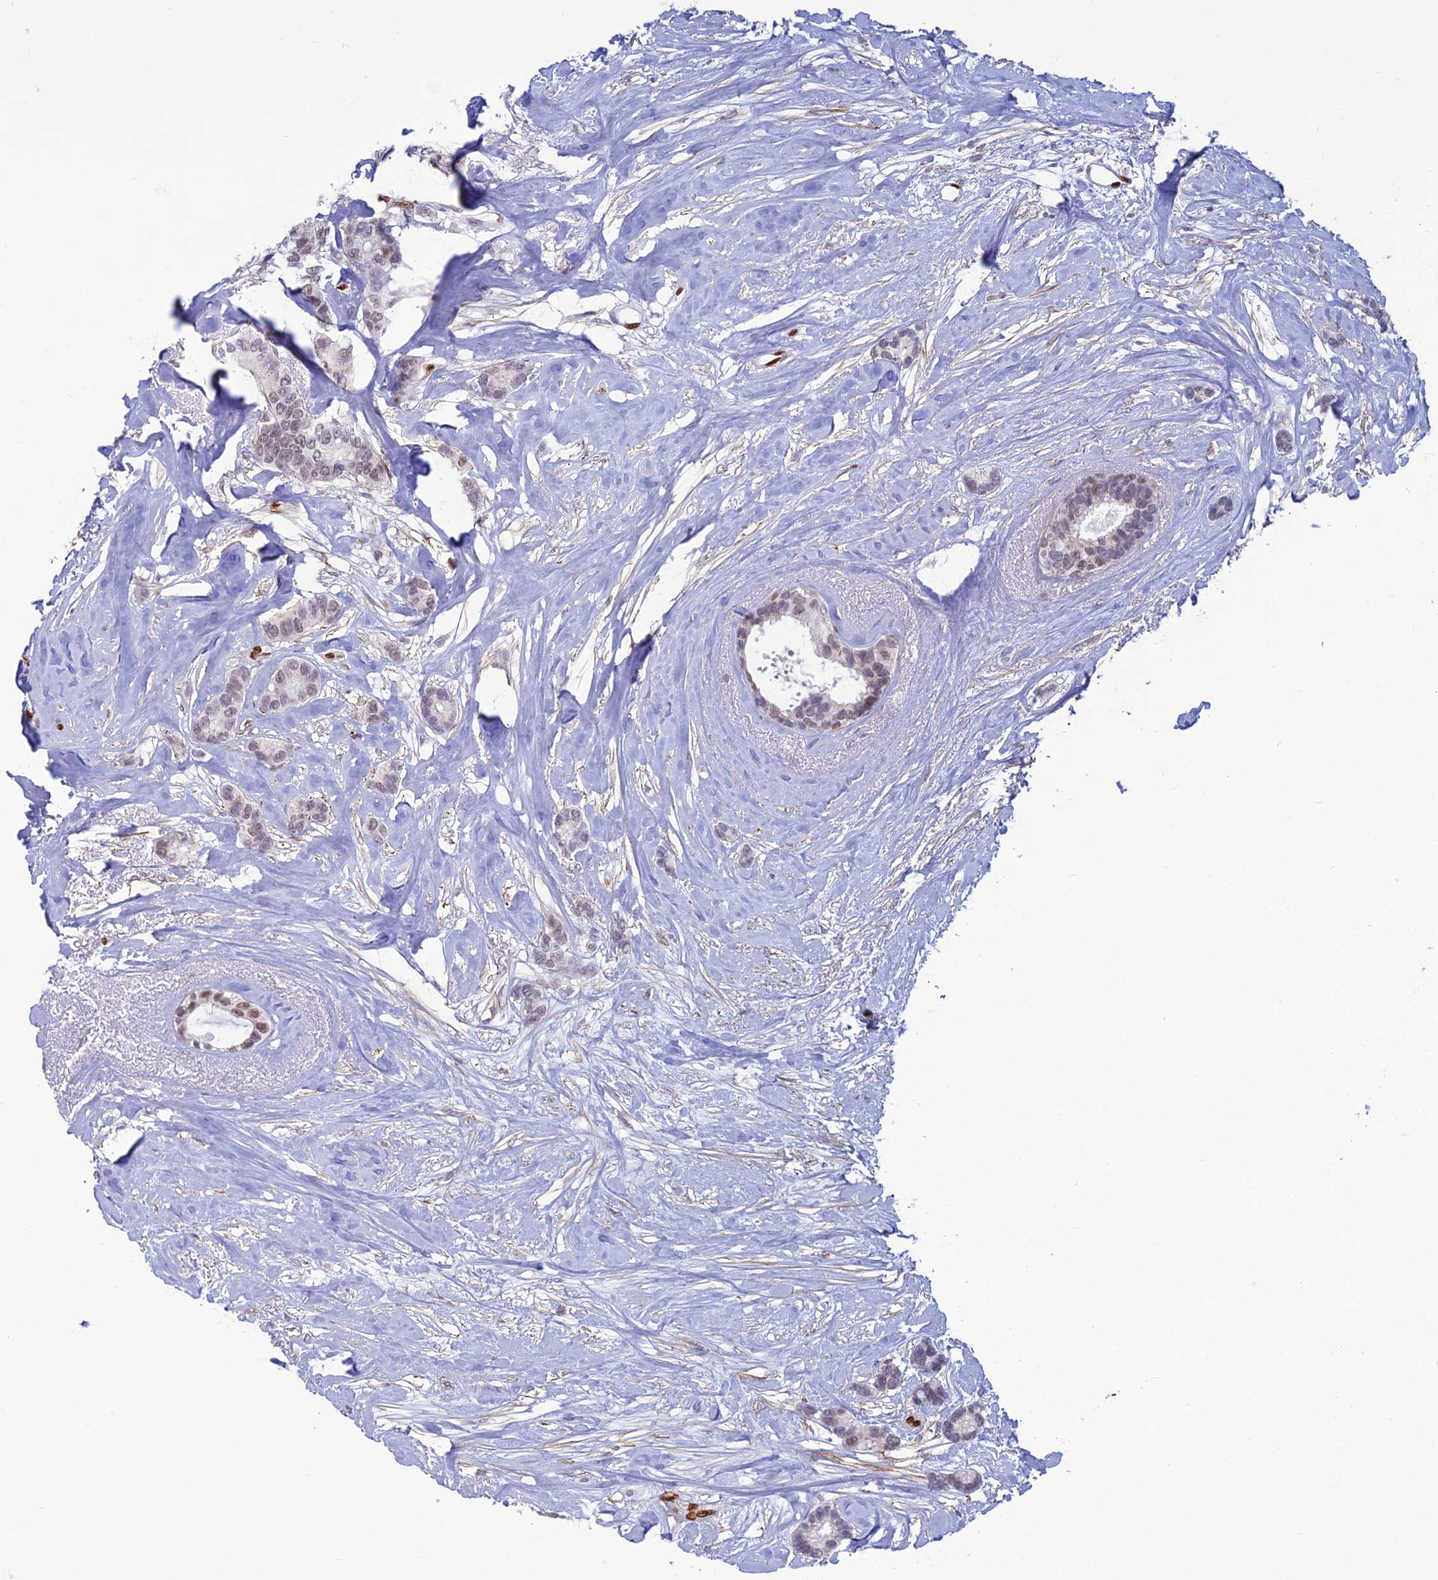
{"staining": {"intensity": "moderate", "quantity": "<25%", "location": "nuclear"}, "tissue": "breast cancer", "cell_type": "Tumor cells", "image_type": "cancer", "snomed": [{"axis": "morphology", "description": "Duct carcinoma"}, {"axis": "topography", "description": "Breast"}], "caption": "Tumor cells demonstrate low levels of moderate nuclear staining in approximately <25% of cells in breast cancer. The staining was performed using DAB (3,3'-diaminobenzidine), with brown indicating positive protein expression. Nuclei are stained blue with hematoxylin.", "gene": "NOL4L", "patient": {"sex": "female", "age": 87}}